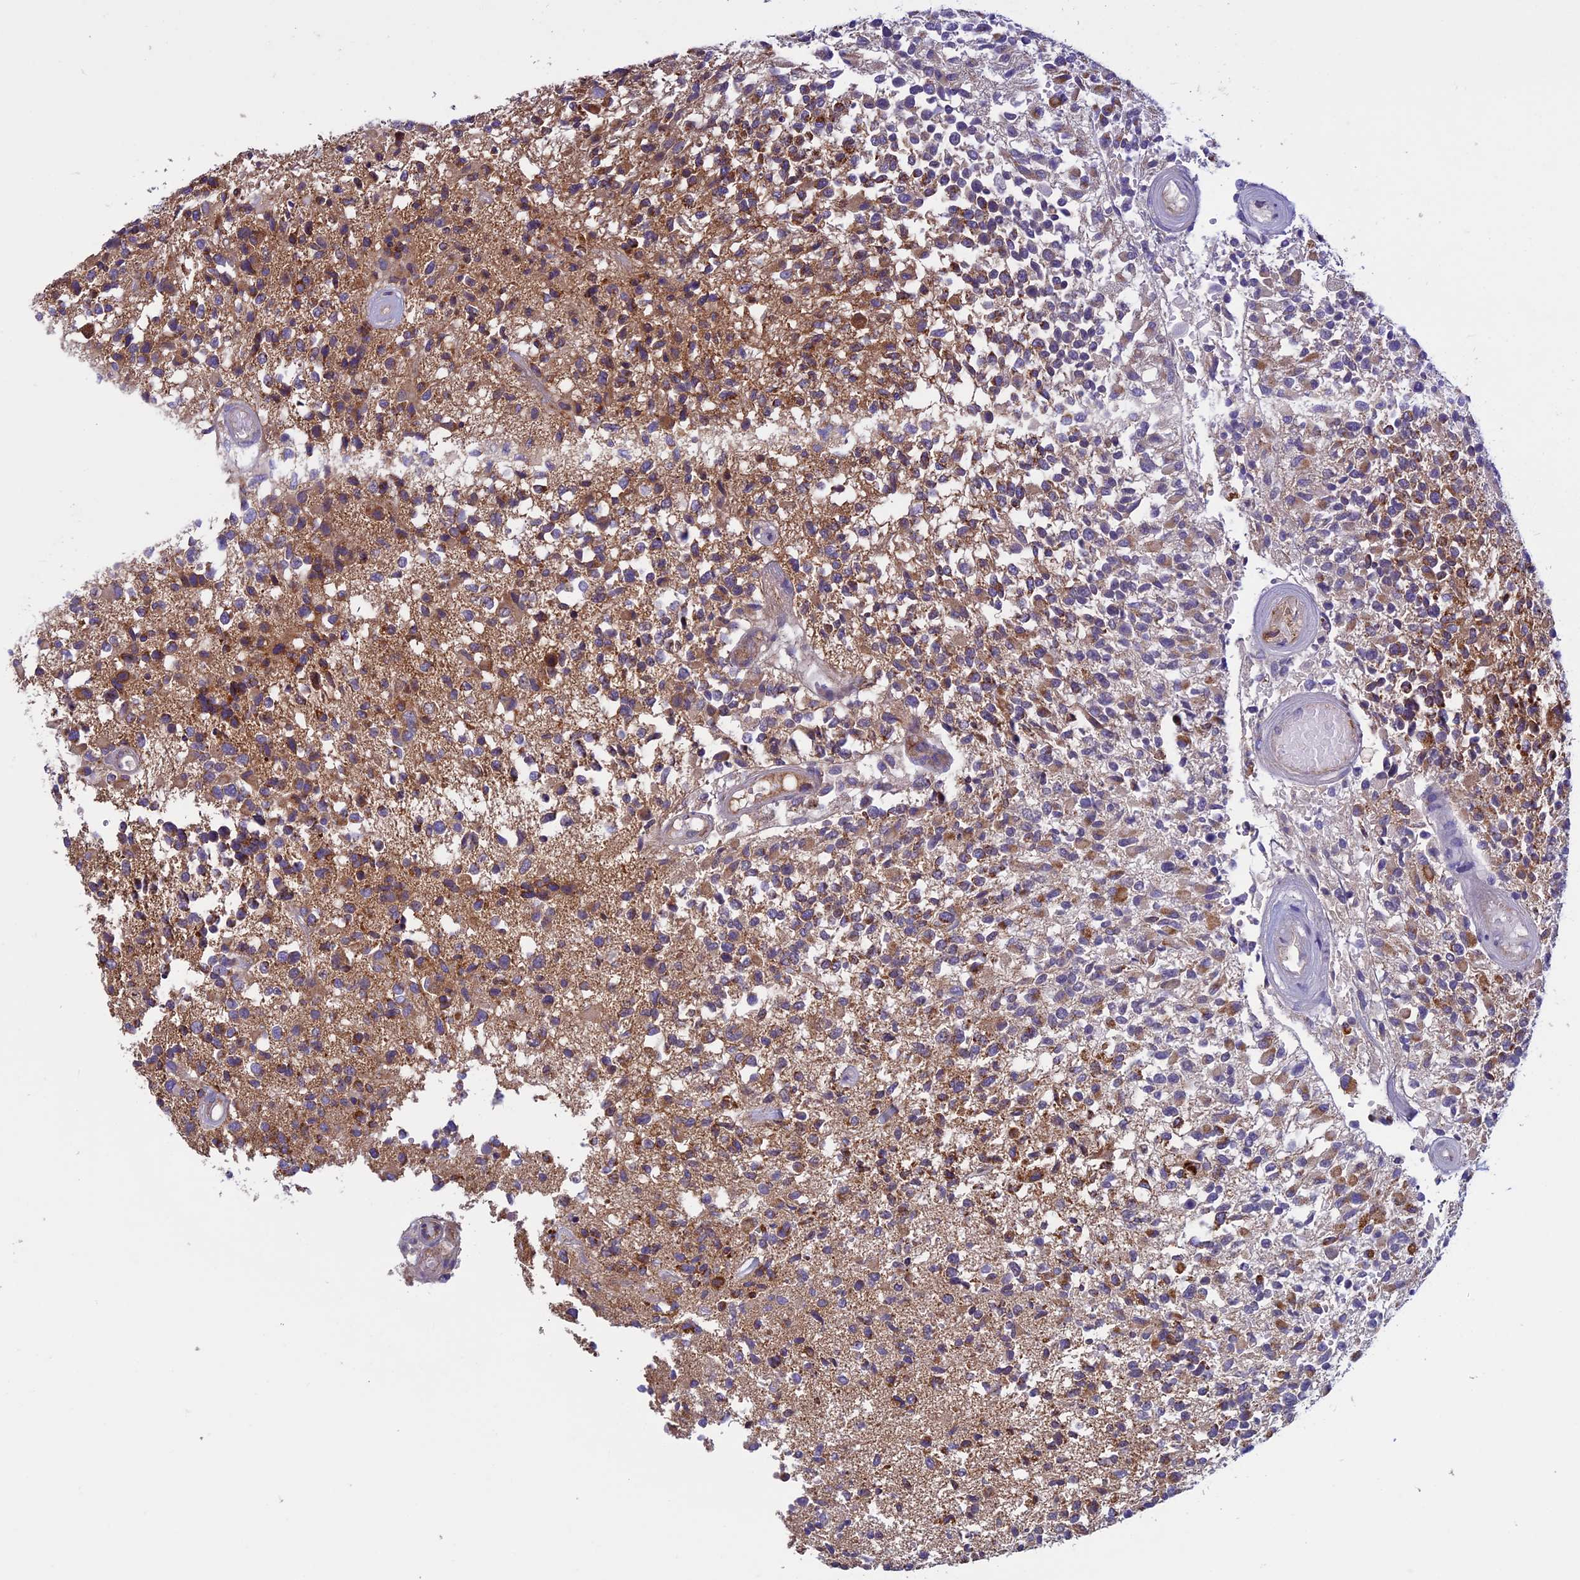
{"staining": {"intensity": "moderate", "quantity": ">75%", "location": "cytoplasmic/membranous"}, "tissue": "glioma", "cell_type": "Tumor cells", "image_type": "cancer", "snomed": [{"axis": "morphology", "description": "Glioma, malignant, High grade"}, {"axis": "morphology", "description": "Glioblastoma, NOS"}, {"axis": "topography", "description": "Brain"}], "caption": "Immunohistochemistry of human glioma reveals medium levels of moderate cytoplasmic/membranous positivity in approximately >75% of tumor cells. (DAB IHC, brown staining for protein, blue staining for nuclei).", "gene": "MFSD12", "patient": {"sex": "male", "age": 60}}